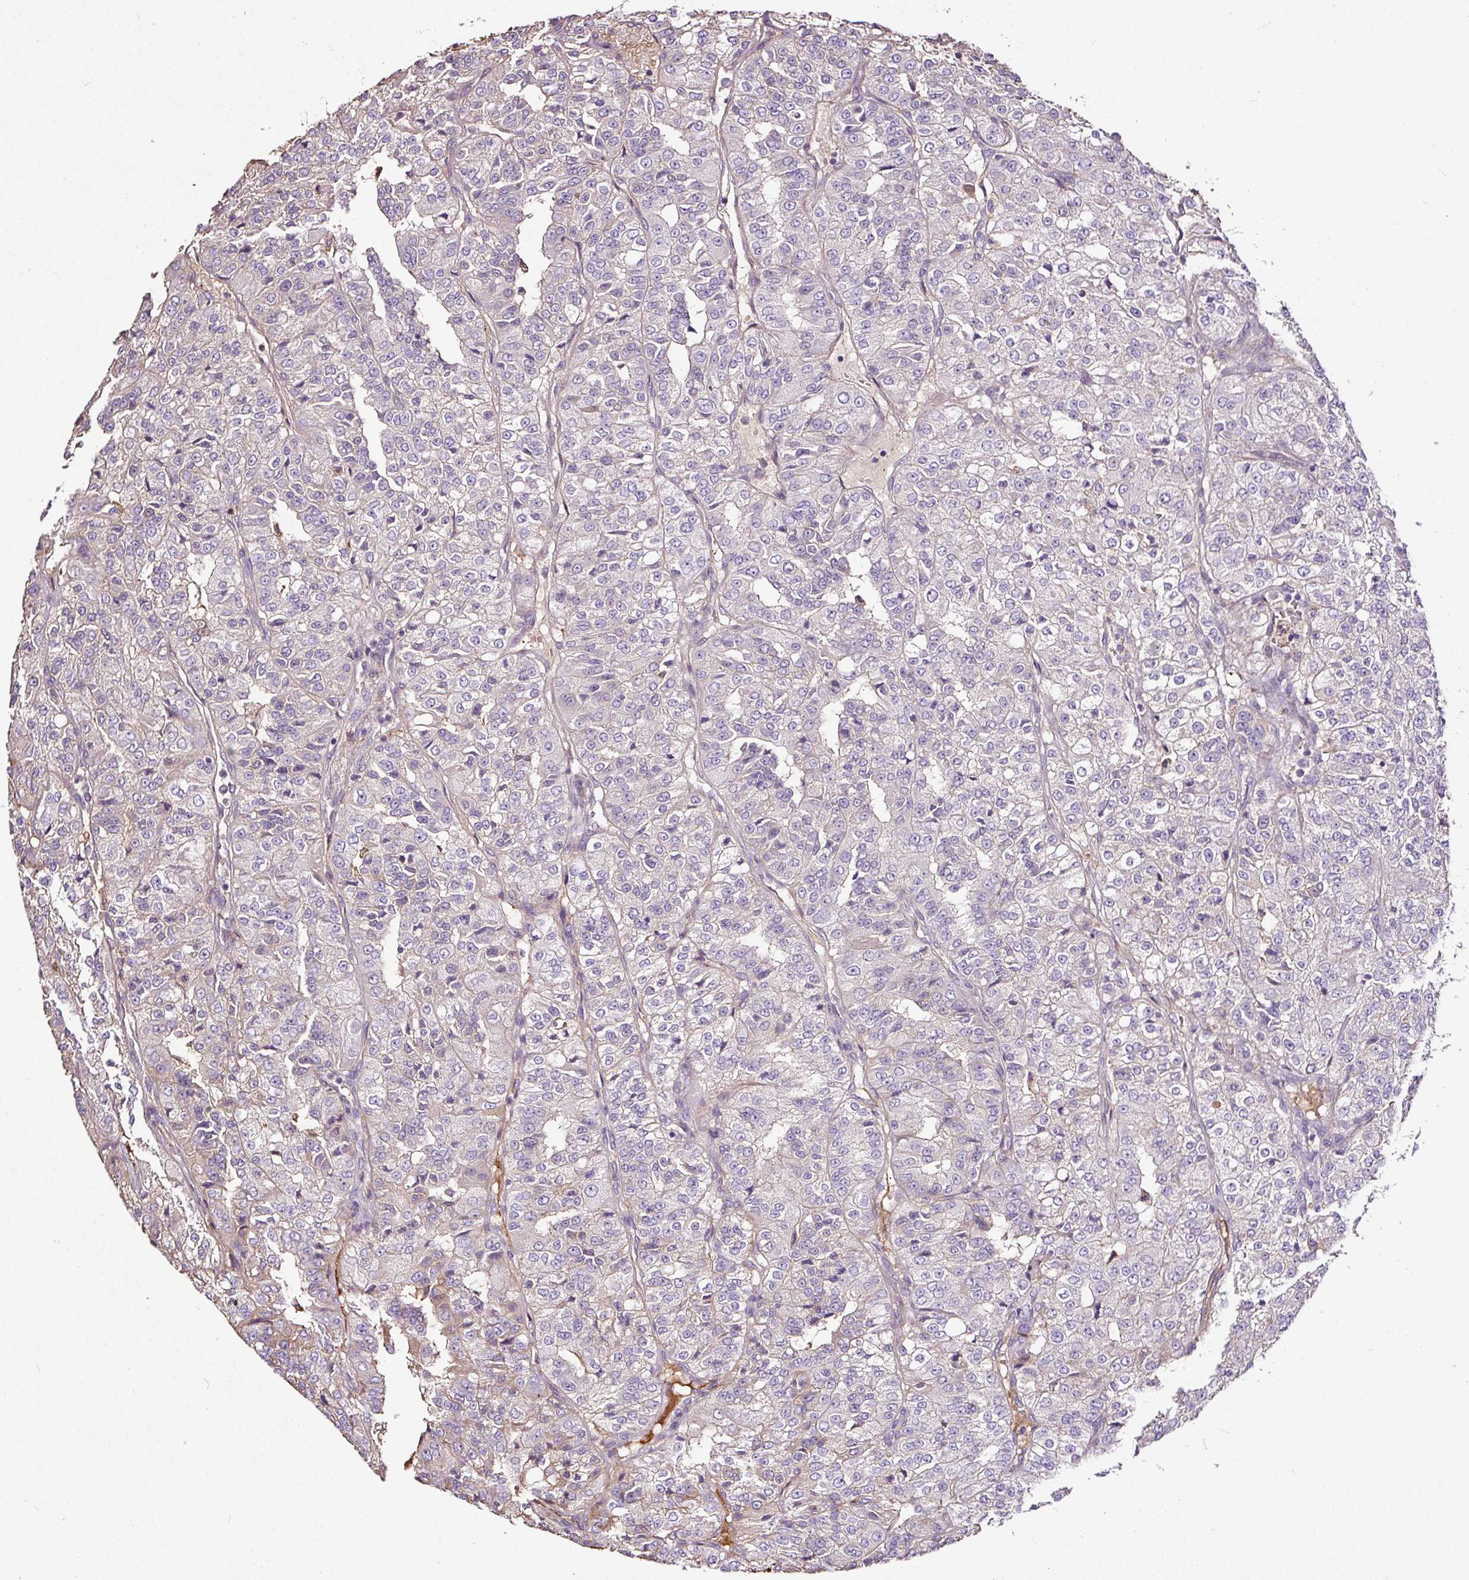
{"staining": {"intensity": "negative", "quantity": "none", "location": "none"}, "tissue": "renal cancer", "cell_type": "Tumor cells", "image_type": "cancer", "snomed": [{"axis": "morphology", "description": "Adenocarcinoma, NOS"}, {"axis": "topography", "description": "Kidney"}], "caption": "This is an immunohistochemistry histopathology image of human renal cancer. There is no expression in tumor cells.", "gene": "LRRC24", "patient": {"sex": "female", "age": 63}}